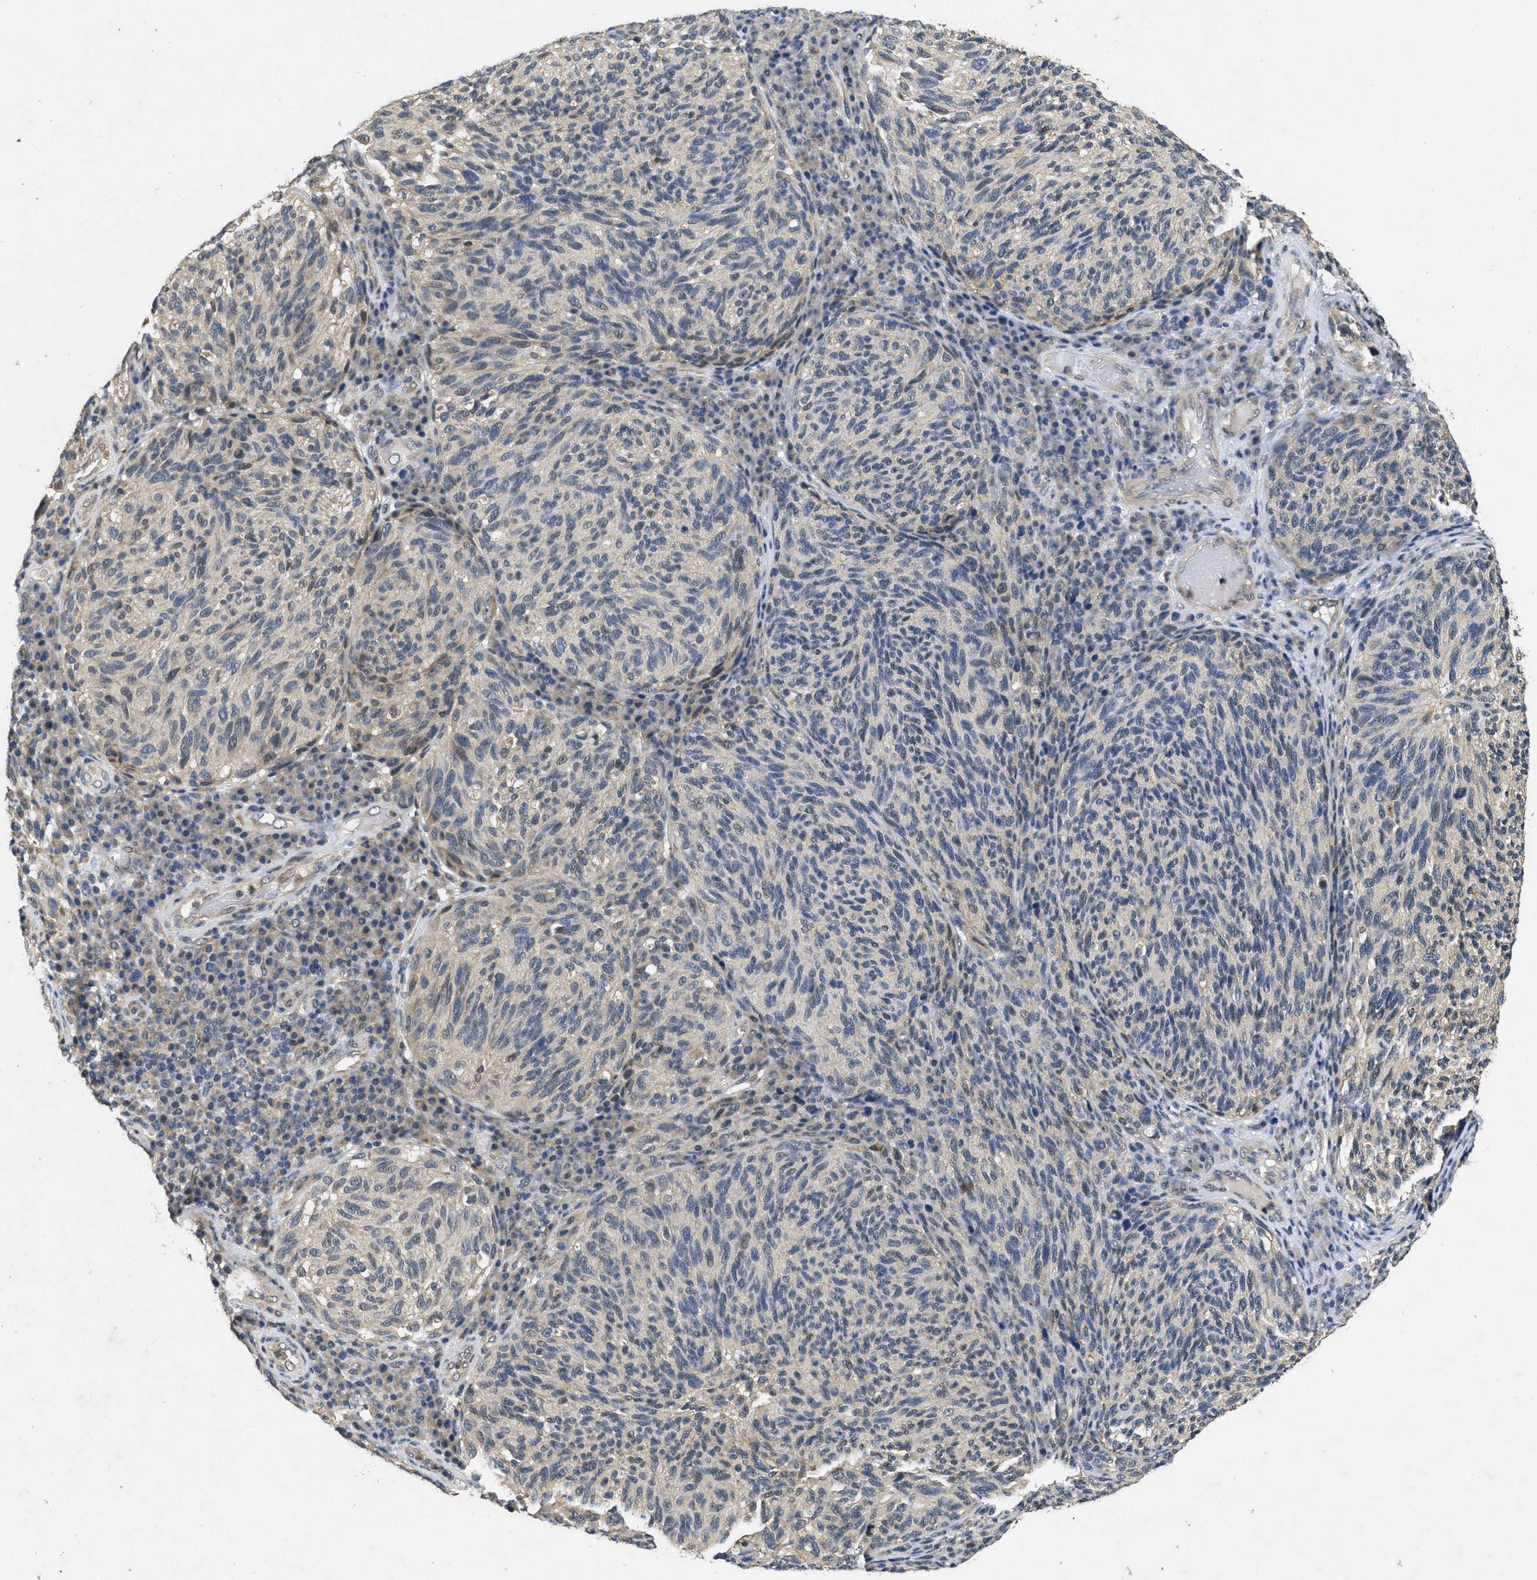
{"staining": {"intensity": "negative", "quantity": "none", "location": "none"}, "tissue": "melanoma", "cell_type": "Tumor cells", "image_type": "cancer", "snomed": [{"axis": "morphology", "description": "Malignant melanoma, NOS"}, {"axis": "topography", "description": "Skin"}], "caption": "IHC of human malignant melanoma displays no positivity in tumor cells.", "gene": "PAPOLG", "patient": {"sex": "female", "age": 73}}